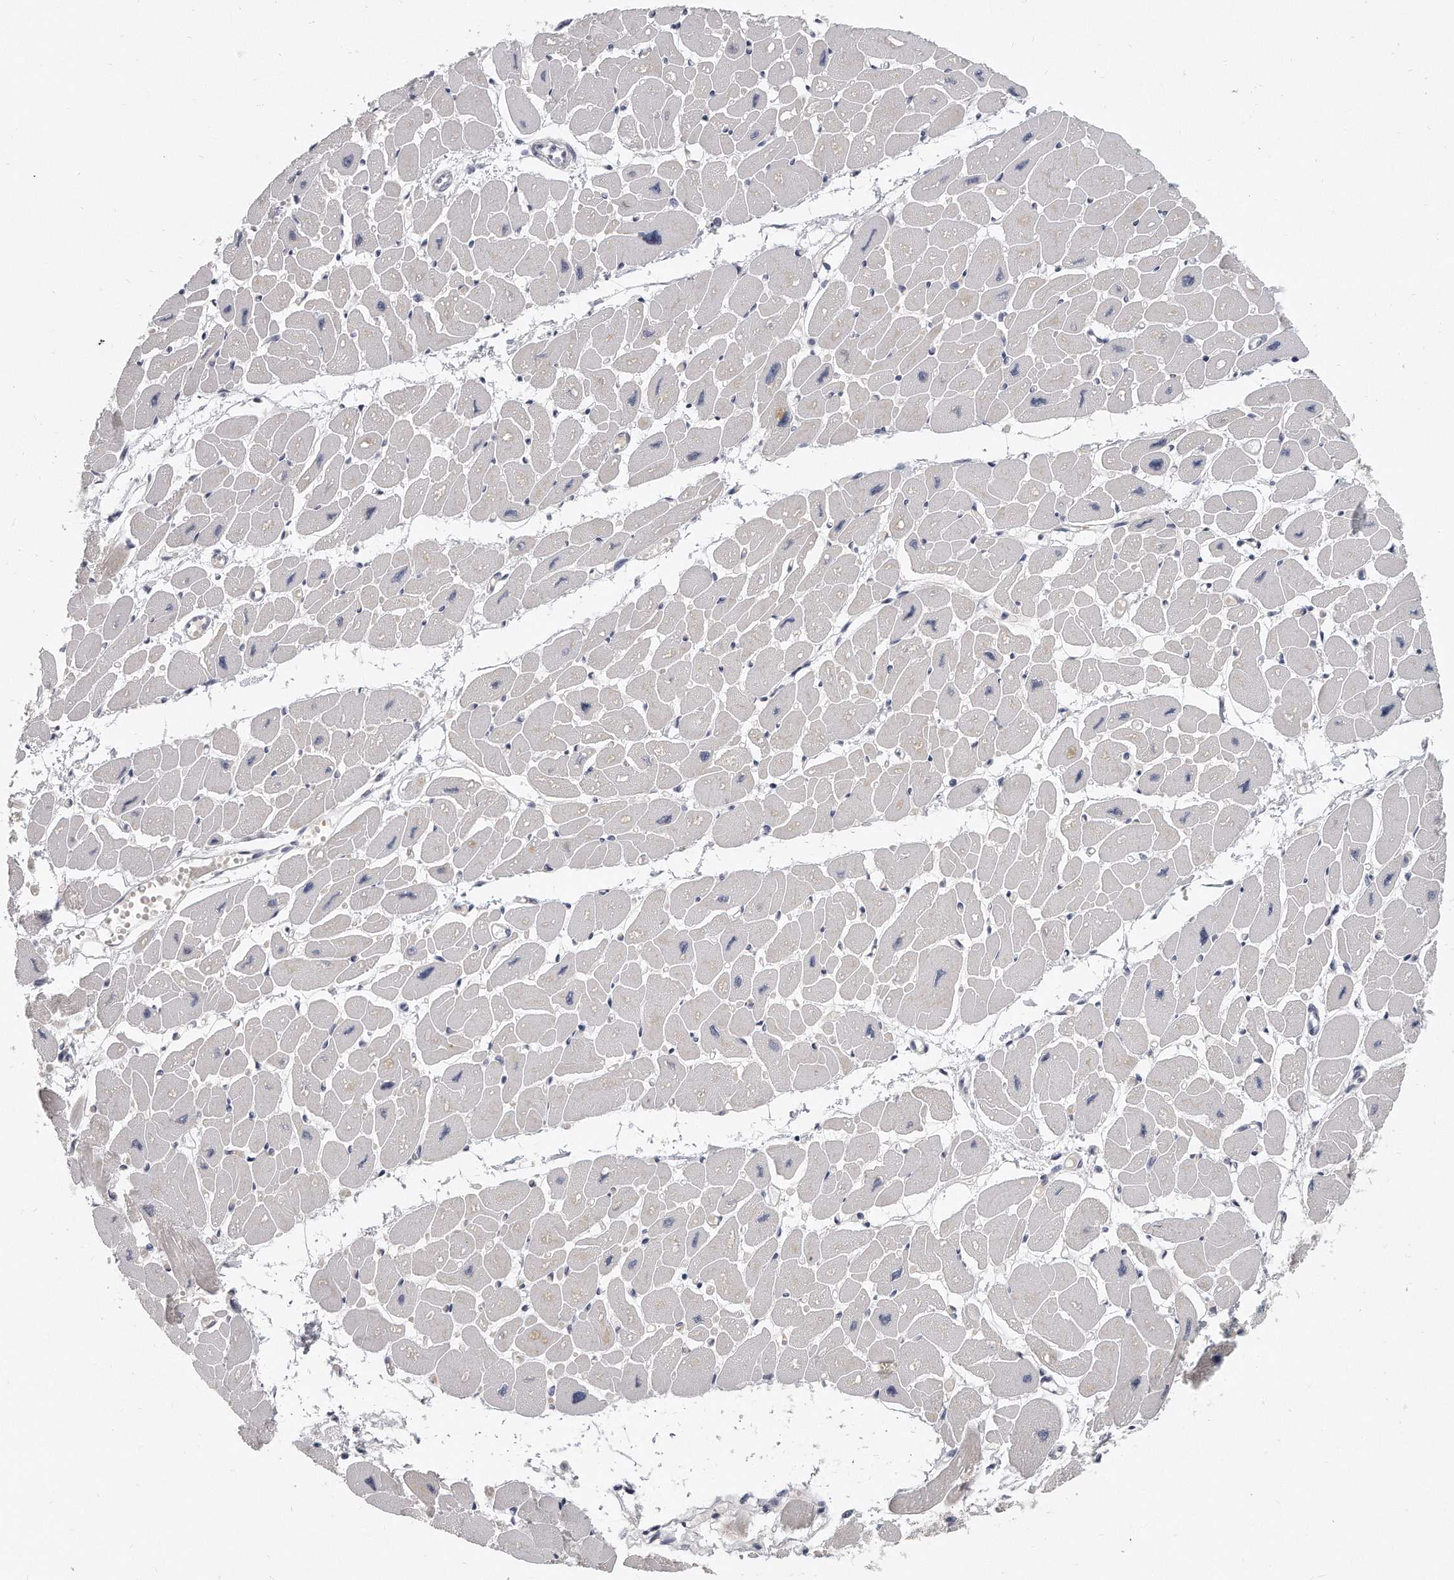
{"staining": {"intensity": "negative", "quantity": "none", "location": "none"}, "tissue": "heart muscle", "cell_type": "Cardiomyocytes", "image_type": "normal", "snomed": [{"axis": "morphology", "description": "Normal tissue, NOS"}, {"axis": "topography", "description": "Heart"}], "caption": "A high-resolution histopathology image shows immunohistochemistry staining of normal heart muscle, which exhibits no significant staining in cardiomyocytes.", "gene": "PLEKHA6", "patient": {"sex": "female", "age": 54}}